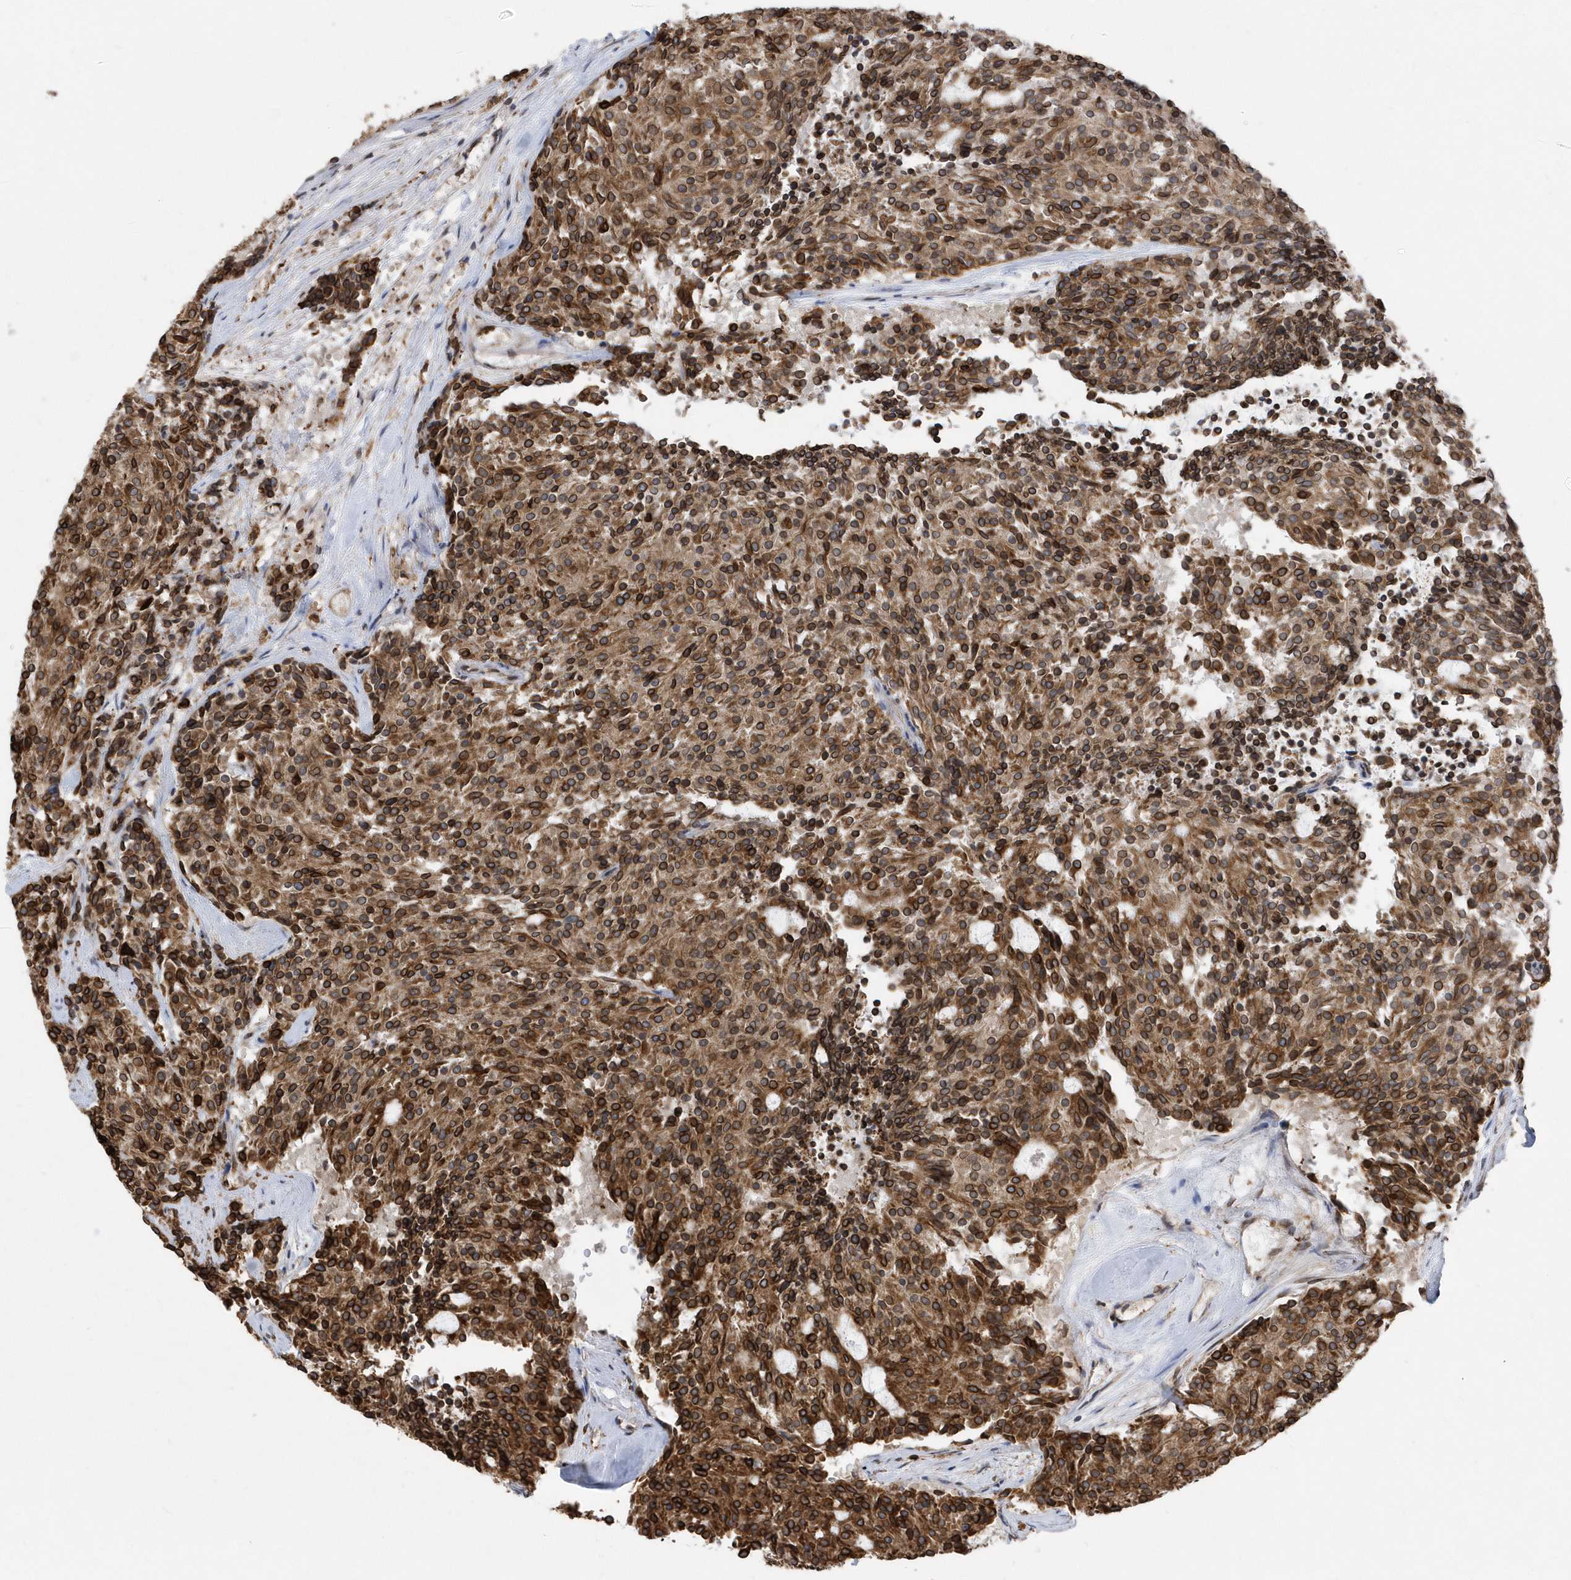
{"staining": {"intensity": "strong", "quantity": ">75%", "location": "cytoplasmic/membranous"}, "tissue": "carcinoid", "cell_type": "Tumor cells", "image_type": "cancer", "snomed": [{"axis": "morphology", "description": "Carcinoid, malignant, NOS"}, {"axis": "topography", "description": "Pancreas"}], "caption": "Protein expression analysis of human carcinoid (malignant) reveals strong cytoplasmic/membranous staining in about >75% of tumor cells.", "gene": "VAMP7", "patient": {"sex": "female", "age": 54}}